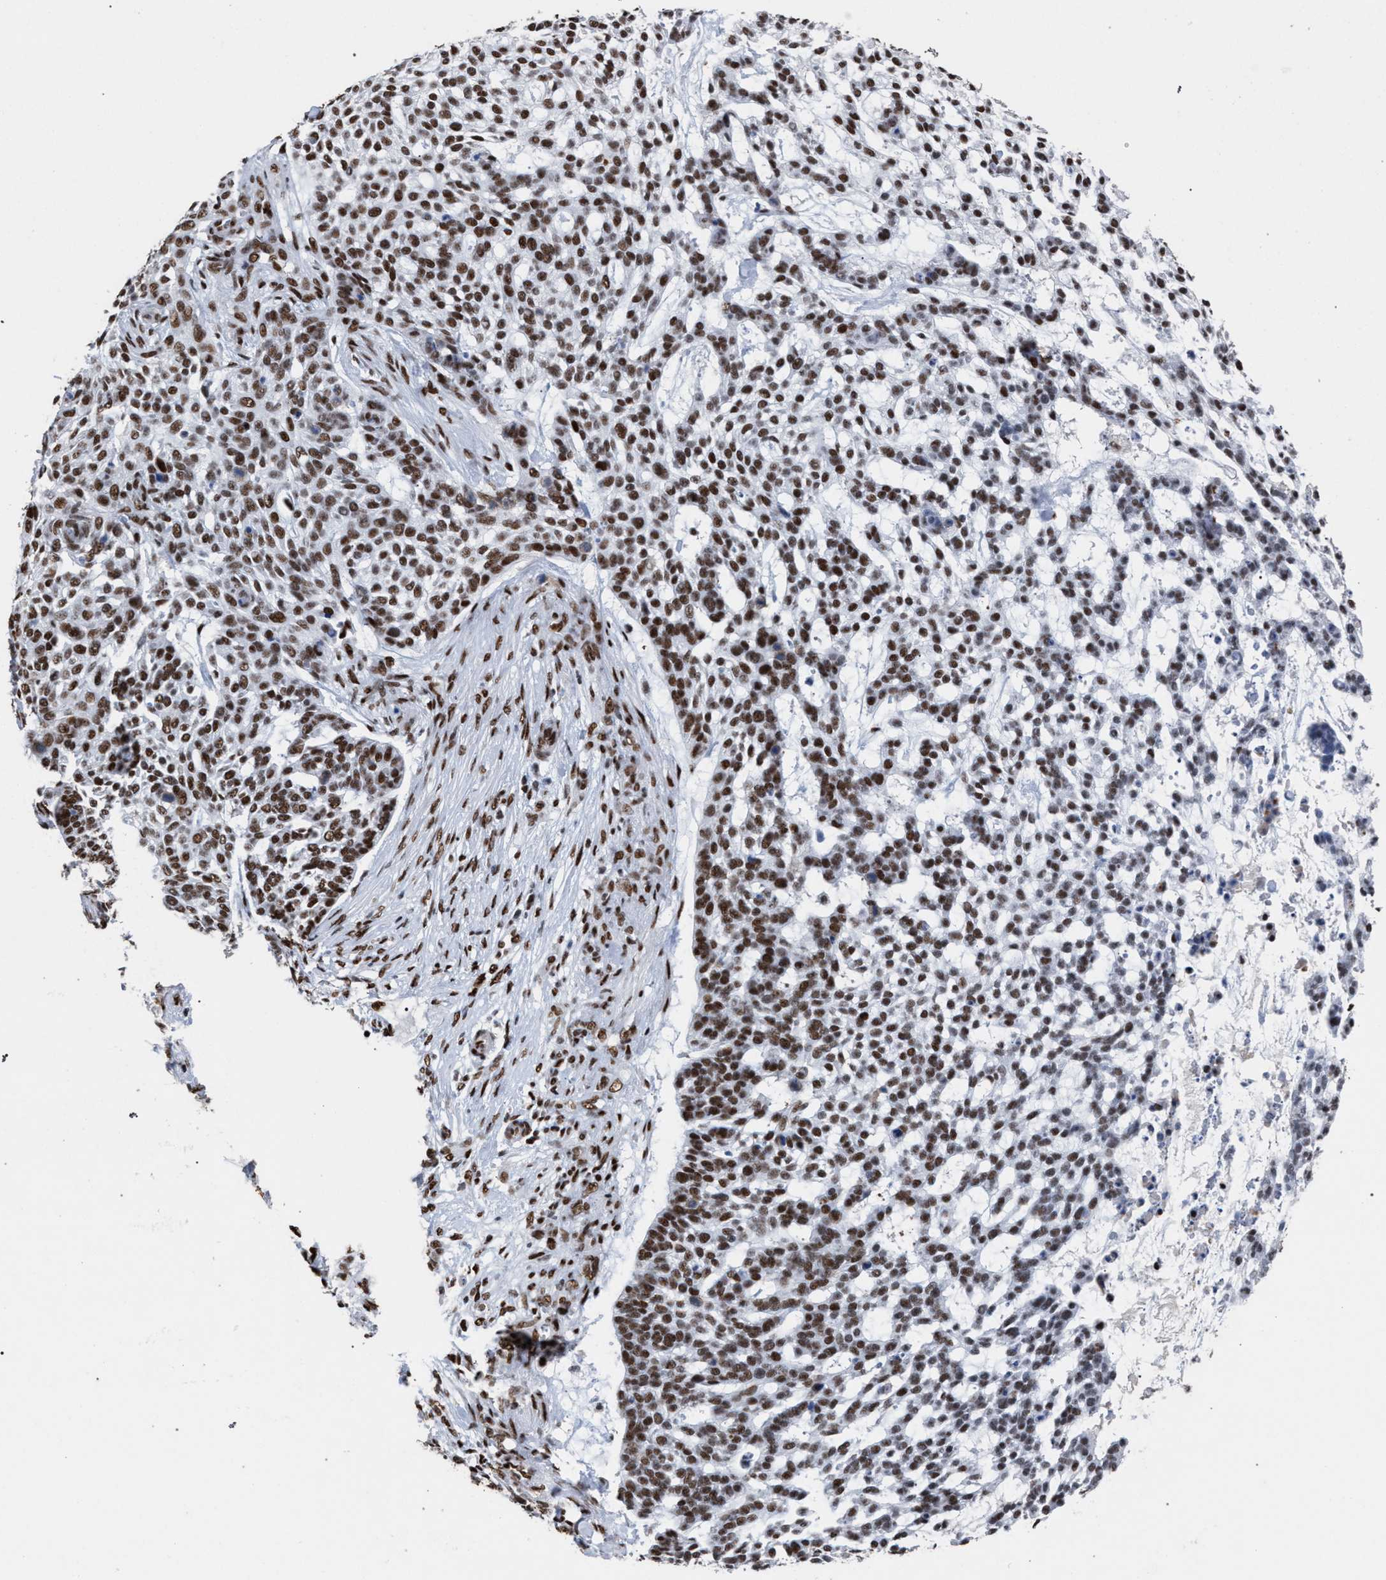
{"staining": {"intensity": "moderate", "quantity": ">75%", "location": "nuclear"}, "tissue": "skin cancer", "cell_type": "Tumor cells", "image_type": "cancer", "snomed": [{"axis": "morphology", "description": "Basal cell carcinoma"}, {"axis": "topography", "description": "Skin"}], "caption": "Protein expression analysis of skin cancer (basal cell carcinoma) displays moderate nuclear positivity in approximately >75% of tumor cells.", "gene": "TP53BP1", "patient": {"sex": "female", "age": 64}}